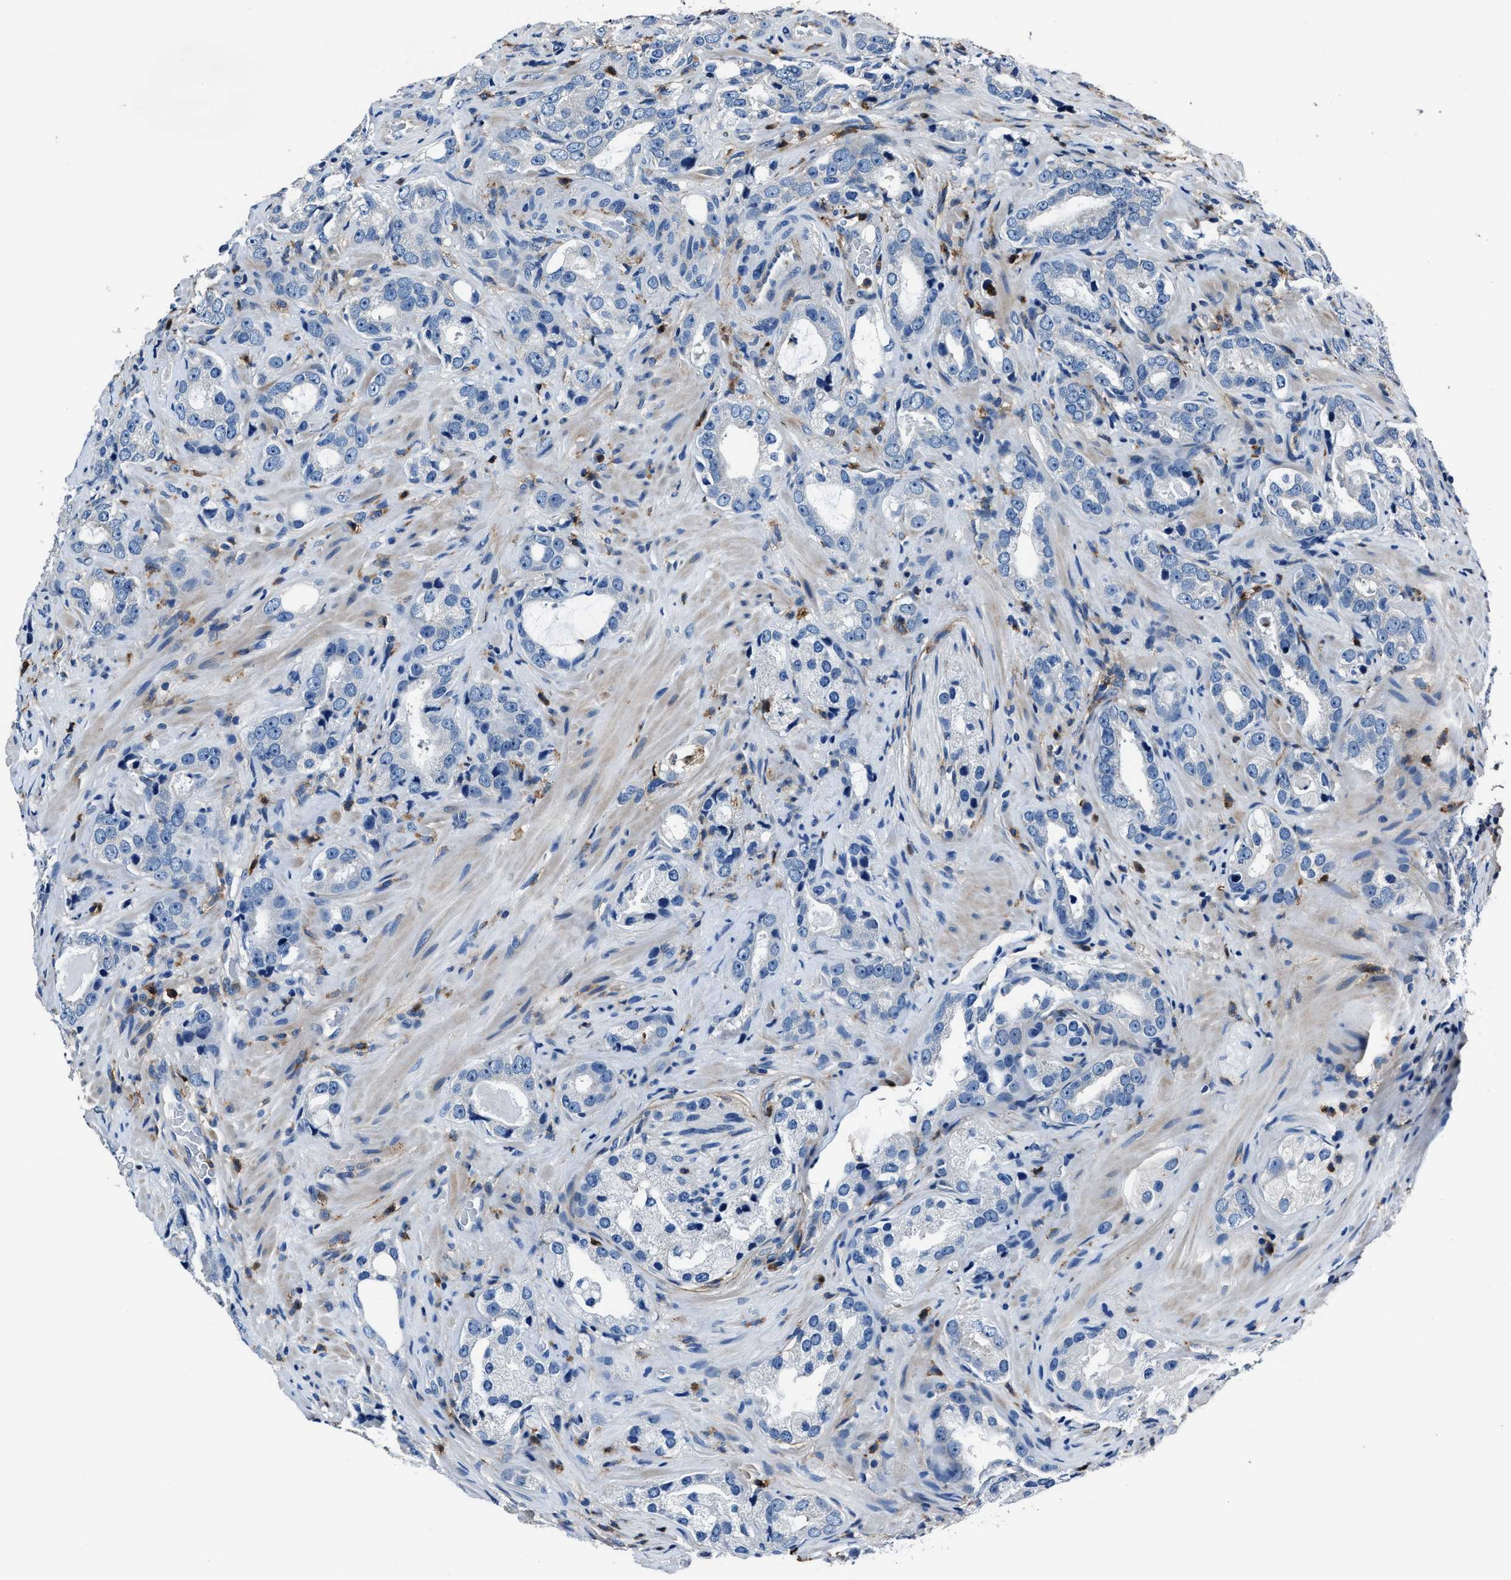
{"staining": {"intensity": "negative", "quantity": "none", "location": "none"}, "tissue": "prostate cancer", "cell_type": "Tumor cells", "image_type": "cancer", "snomed": [{"axis": "morphology", "description": "Adenocarcinoma, High grade"}, {"axis": "topography", "description": "Prostate"}], "caption": "The immunohistochemistry (IHC) image has no significant staining in tumor cells of prostate cancer tissue.", "gene": "FGL2", "patient": {"sex": "male", "age": 63}}